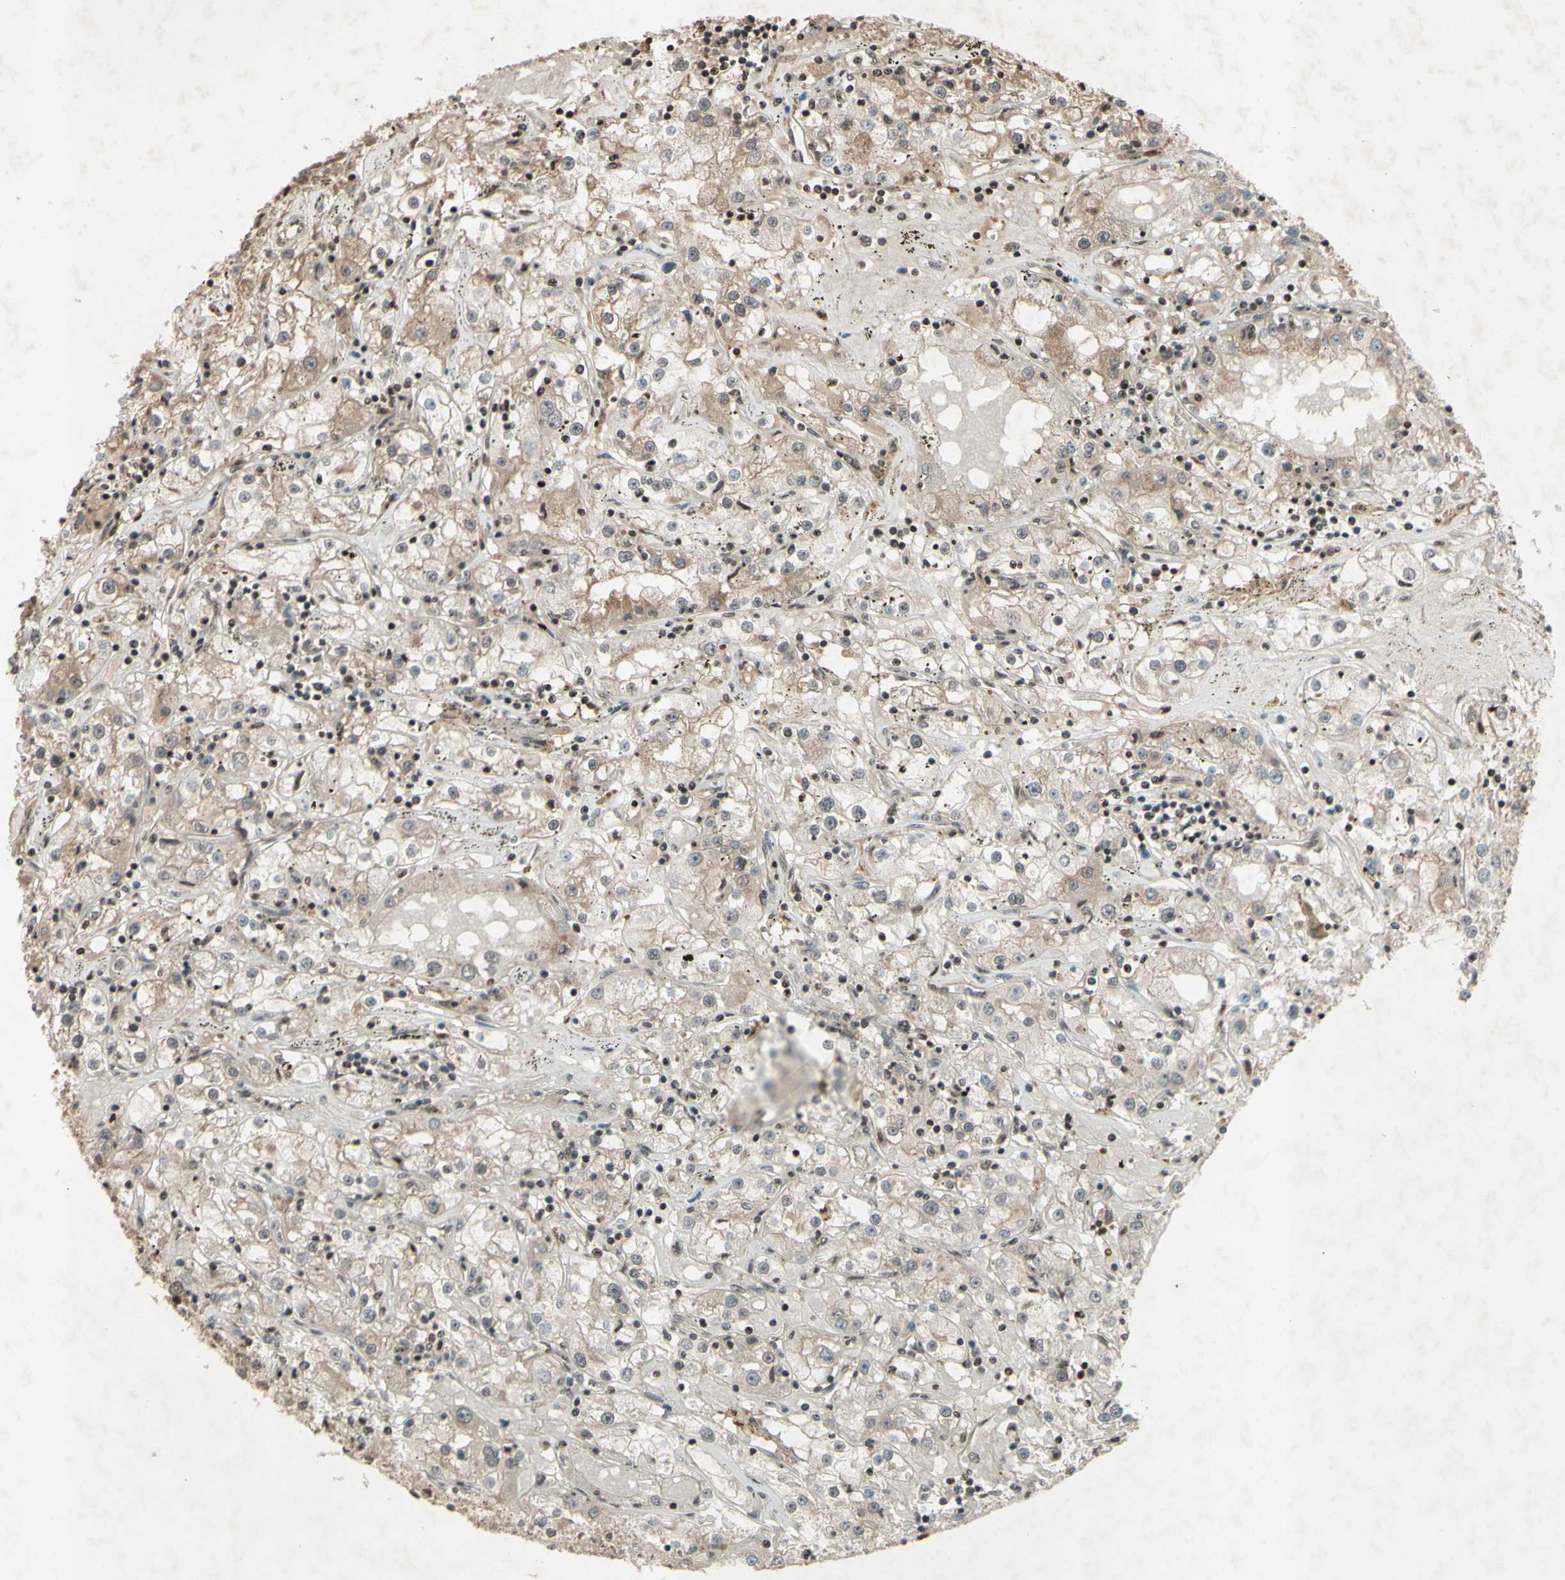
{"staining": {"intensity": "weak", "quantity": "<25%", "location": "cytoplasmic/membranous"}, "tissue": "renal cancer", "cell_type": "Tumor cells", "image_type": "cancer", "snomed": [{"axis": "morphology", "description": "Adenocarcinoma, NOS"}, {"axis": "topography", "description": "Kidney"}], "caption": "This is an immunohistochemistry photomicrograph of renal cancer. There is no expression in tumor cells.", "gene": "SNW1", "patient": {"sex": "male", "age": 56}}